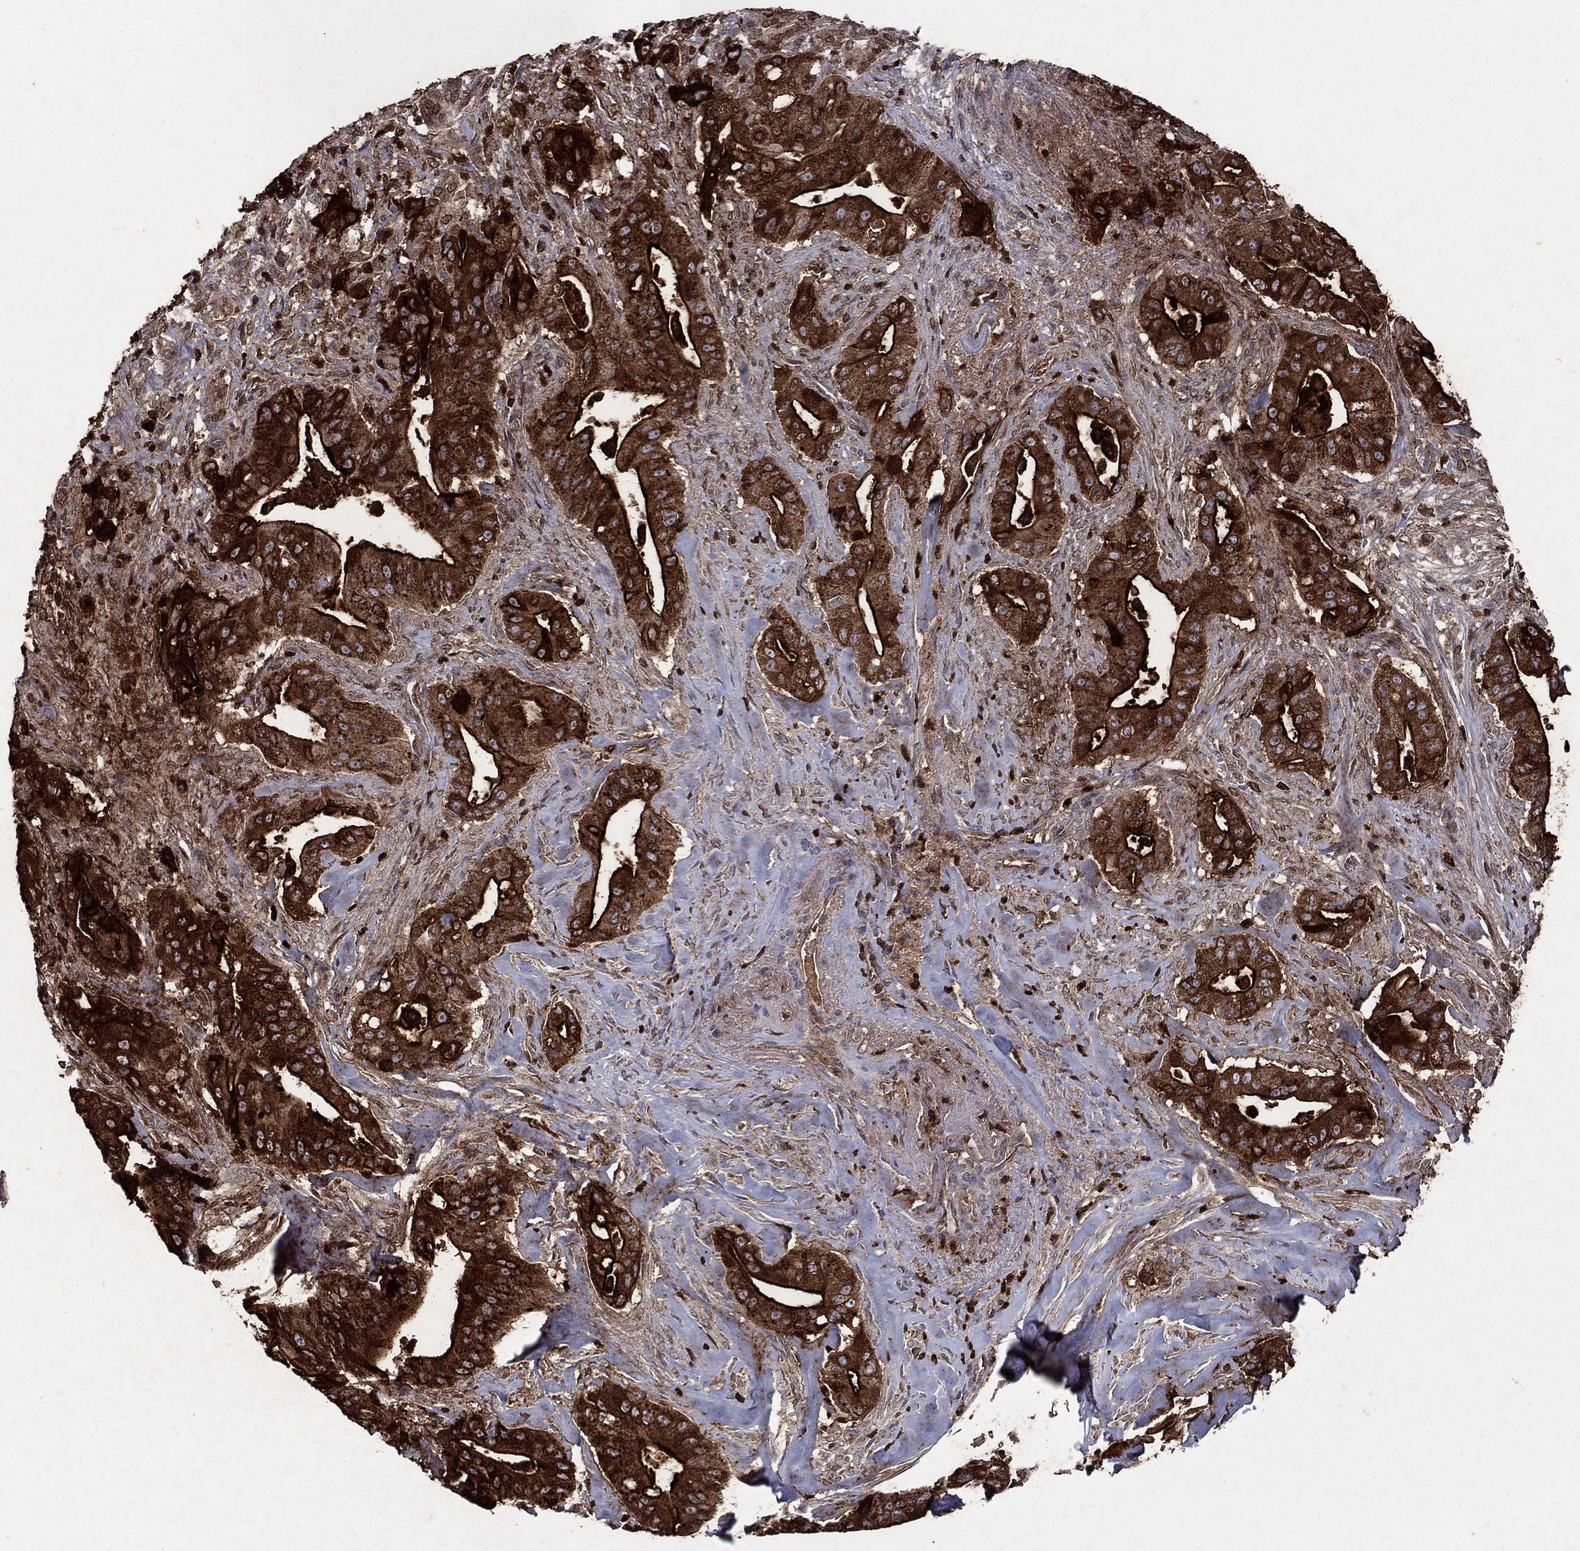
{"staining": {"intensity": "strong", "quantity": "25%-75%", "location": "cytoplasmic/membranous"}, "tissue": "pancreatic cancer", "cell_type": "Tumor cells", "image_type": "cancer", "snomed": [{"axis": "morphology", "description": "Normal tissue, NOS"}, {"axis": "morphology", "description": "Inflammation, NOS"}, {"axis": "morphology", "description": "Adenocarcinoma, NOS"}, {"axis": "topography", "description": "Pancreas"}], "caption": "An immunohistochemistry (IHC) image of neoplastic tissue is shown. Protein staining in brown labels strong cytoplasmic/membranous positivity in adenocarcinoma (pancreatic) within tumor cells.", "gene": "CD24", "patient": {"sex": "male", "age": 57}}